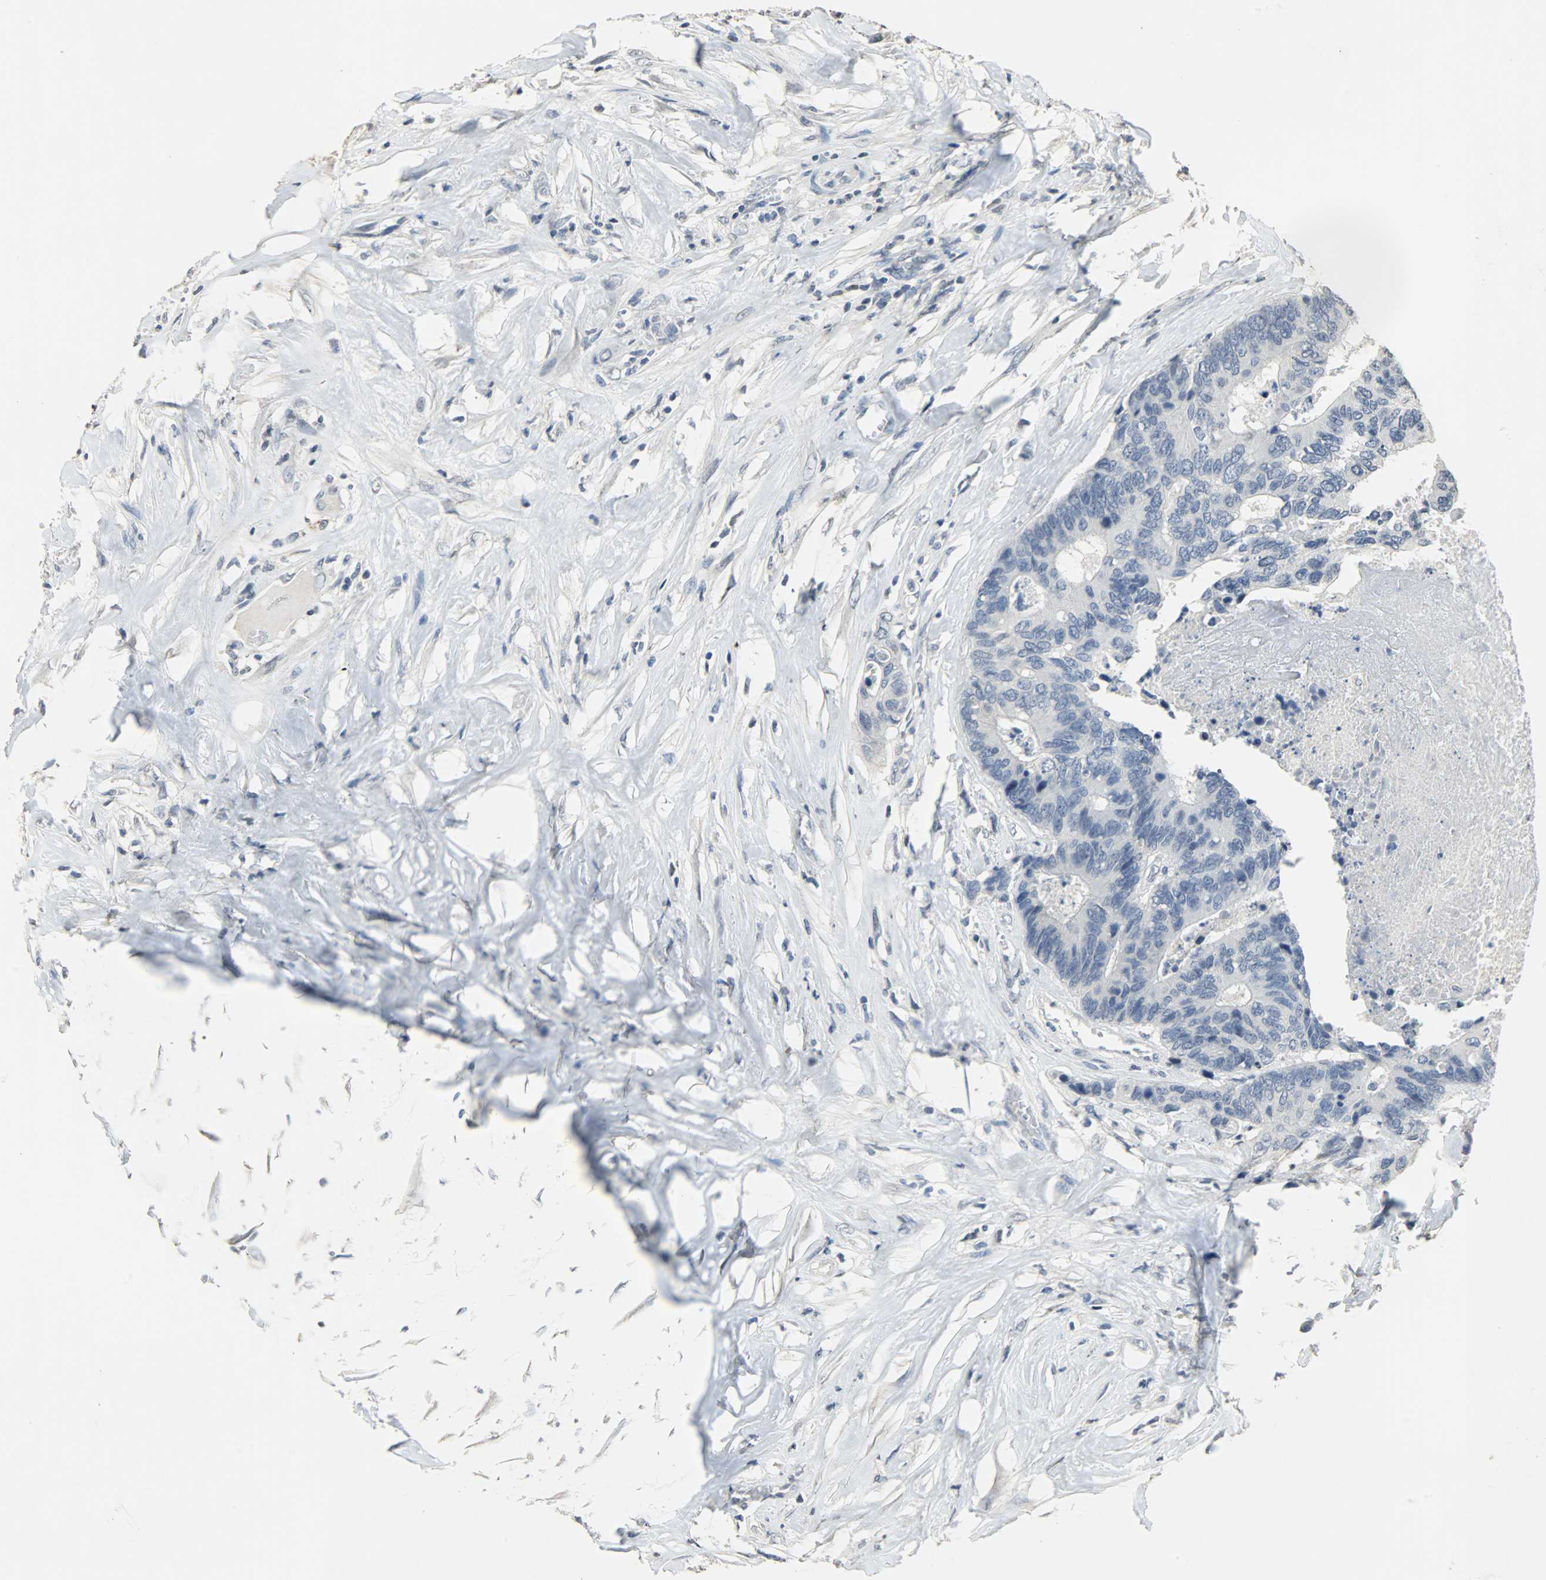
{"staining": {"intensity": "negative", "quantity": "none", "location": "none"}, "tissue": "colorectal cancer", "cell_type": "Tumor cells", "image_type": "cancer", "snomed": [{"axis": "morphology", "description": "Adenocarcinoma, NOS"}, {"axis": "topography", "description": "Rectum"}], "caption": "The histopathology image exhibits no staining of tumor cells in colorectal cancer. (Stains: DAB immunohistochemistry with hematoxylin counter stain, Microscopy: brightfield microscopy at high magnification).", "gene": "DNAJB6", "patient": {"sex": "male", "age": 55}}